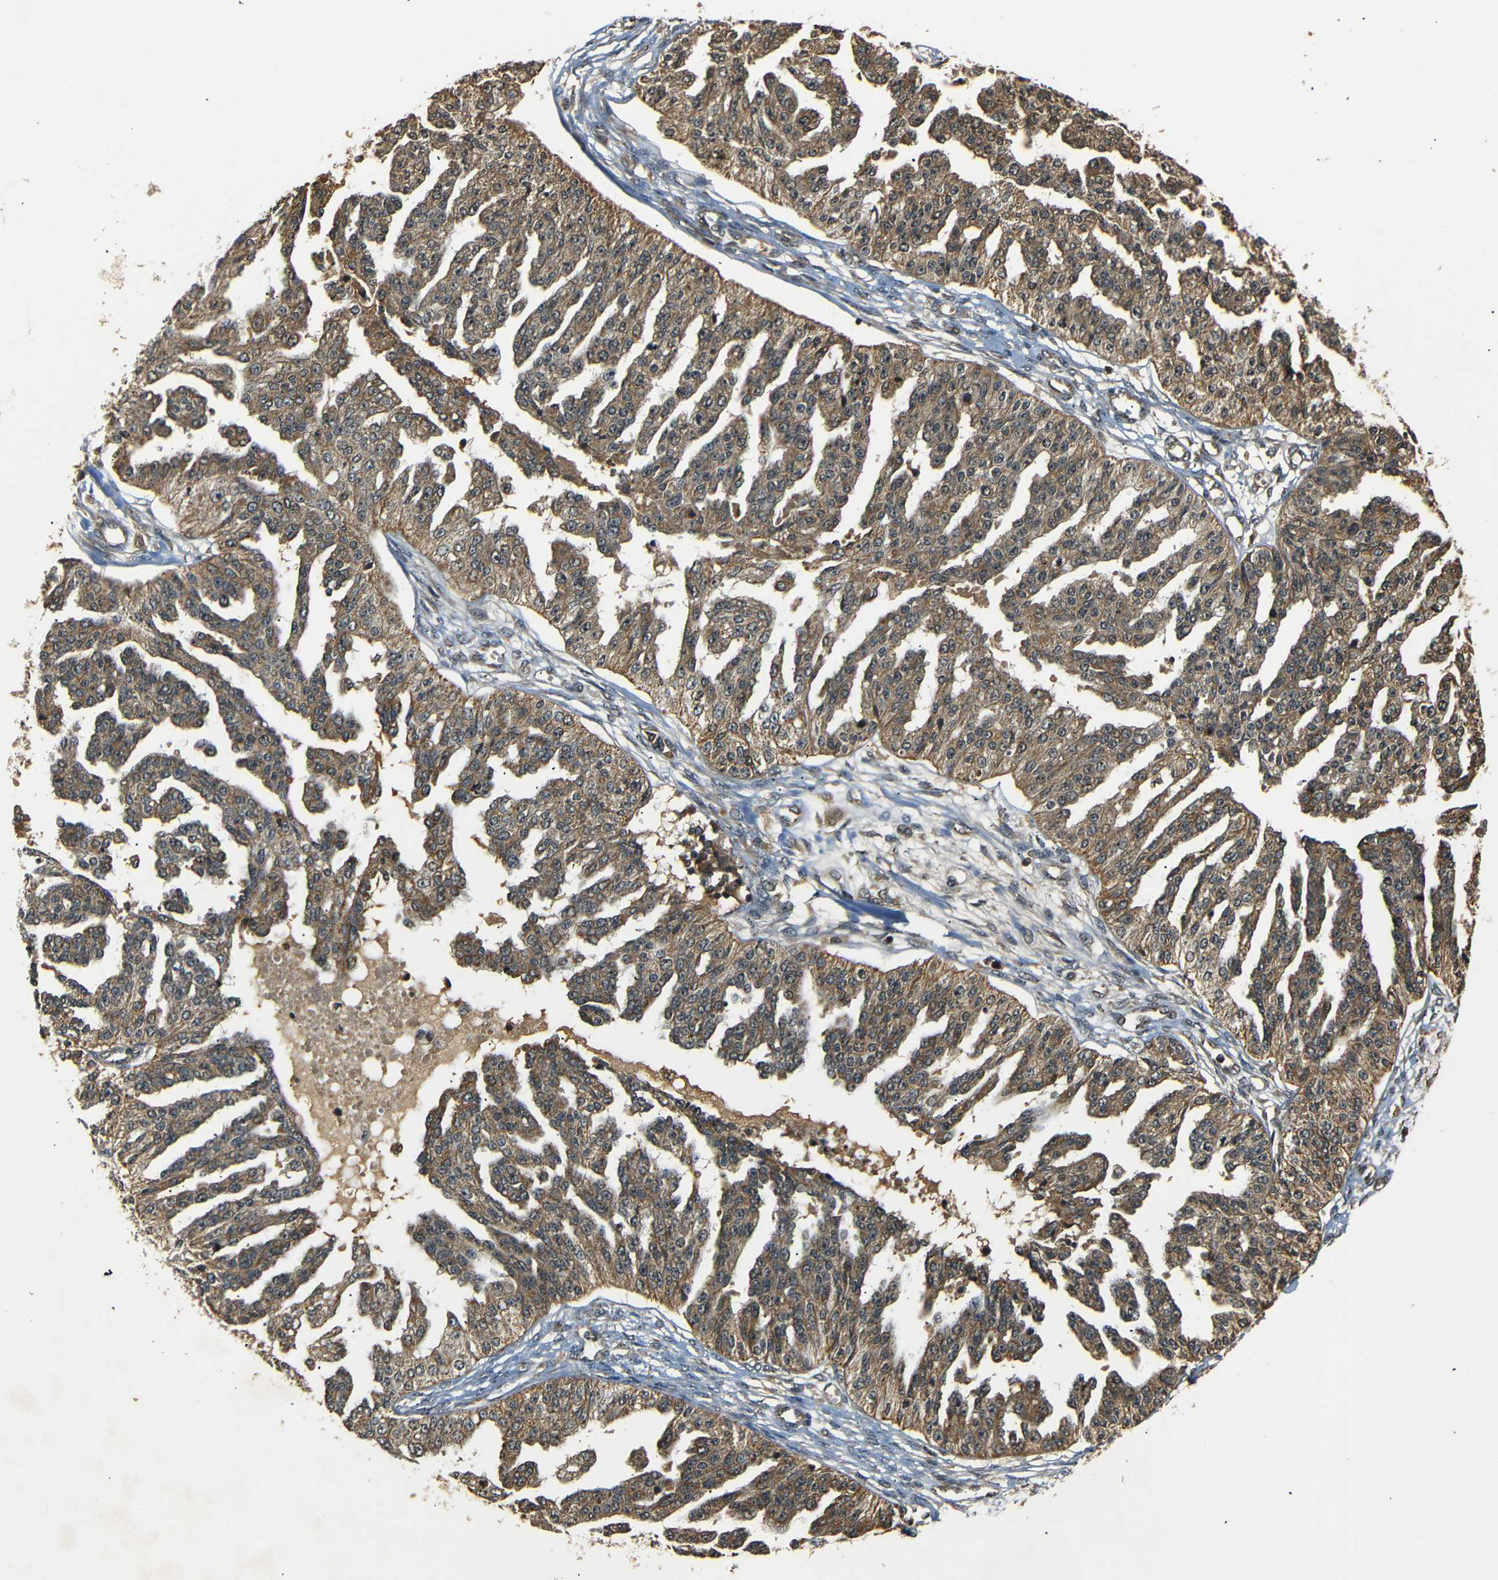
{"staining": {"intensity": "moderate", "quantity": ">75%", "location": "cytoplasmic/membranous"}, "tissue": "ovarian cancer", "cell_type": "Tumor cells", "image_type": "cancer", "snomed": [{"axis": "morphology", "description": "Cystadenocarcinoma, serous, NOS"}, {"axis": "topography", "description": "Ovary"}], "caption": "Moderate cytoplasmic/membranous staining is seen in about >75% of tumor cells in serous cystadenocarcinoma (ovarian).", "gene": "TANK", "patient": {"sex": "female", "age": 58}}